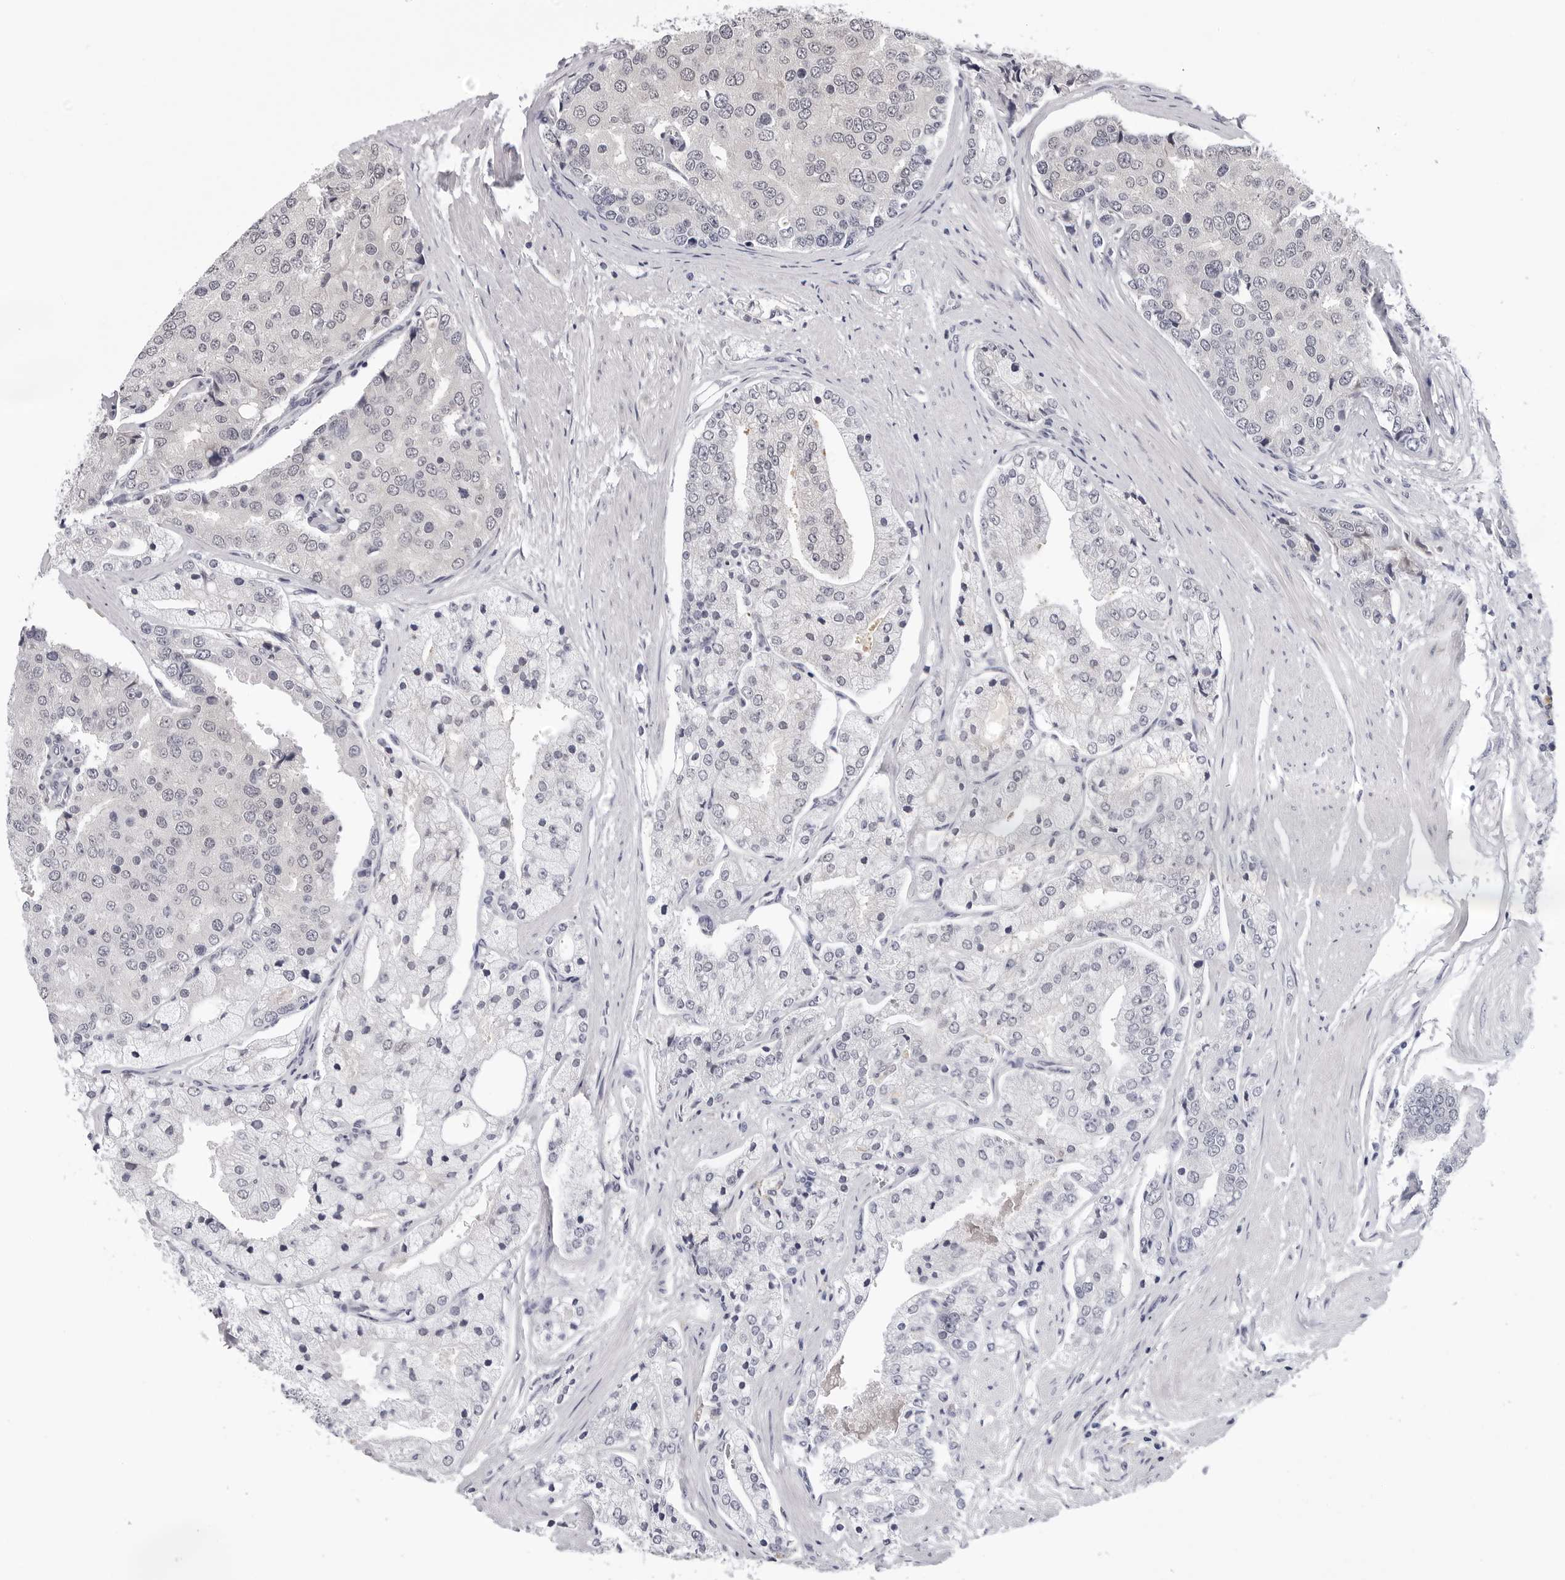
{"staining": {"intensity": "negative", "quantity": "none", "location": "none"}, "tissue": "prostate cancer", "cell_type": "Tumor cells", "image_type": "cancer", "snomed": [{"axis": "morphology", "description": "Adenocarcinoma, High grade"}, {"axis": "topography", "description": "Prostate"}], "caption": "Protein analysis of prostate cancer (adenocarcinoma (high-grade)) displays no significant positivity in tumor cells.", "gene": "CDK20", "patient": {"sex": "male", "age": 50}}